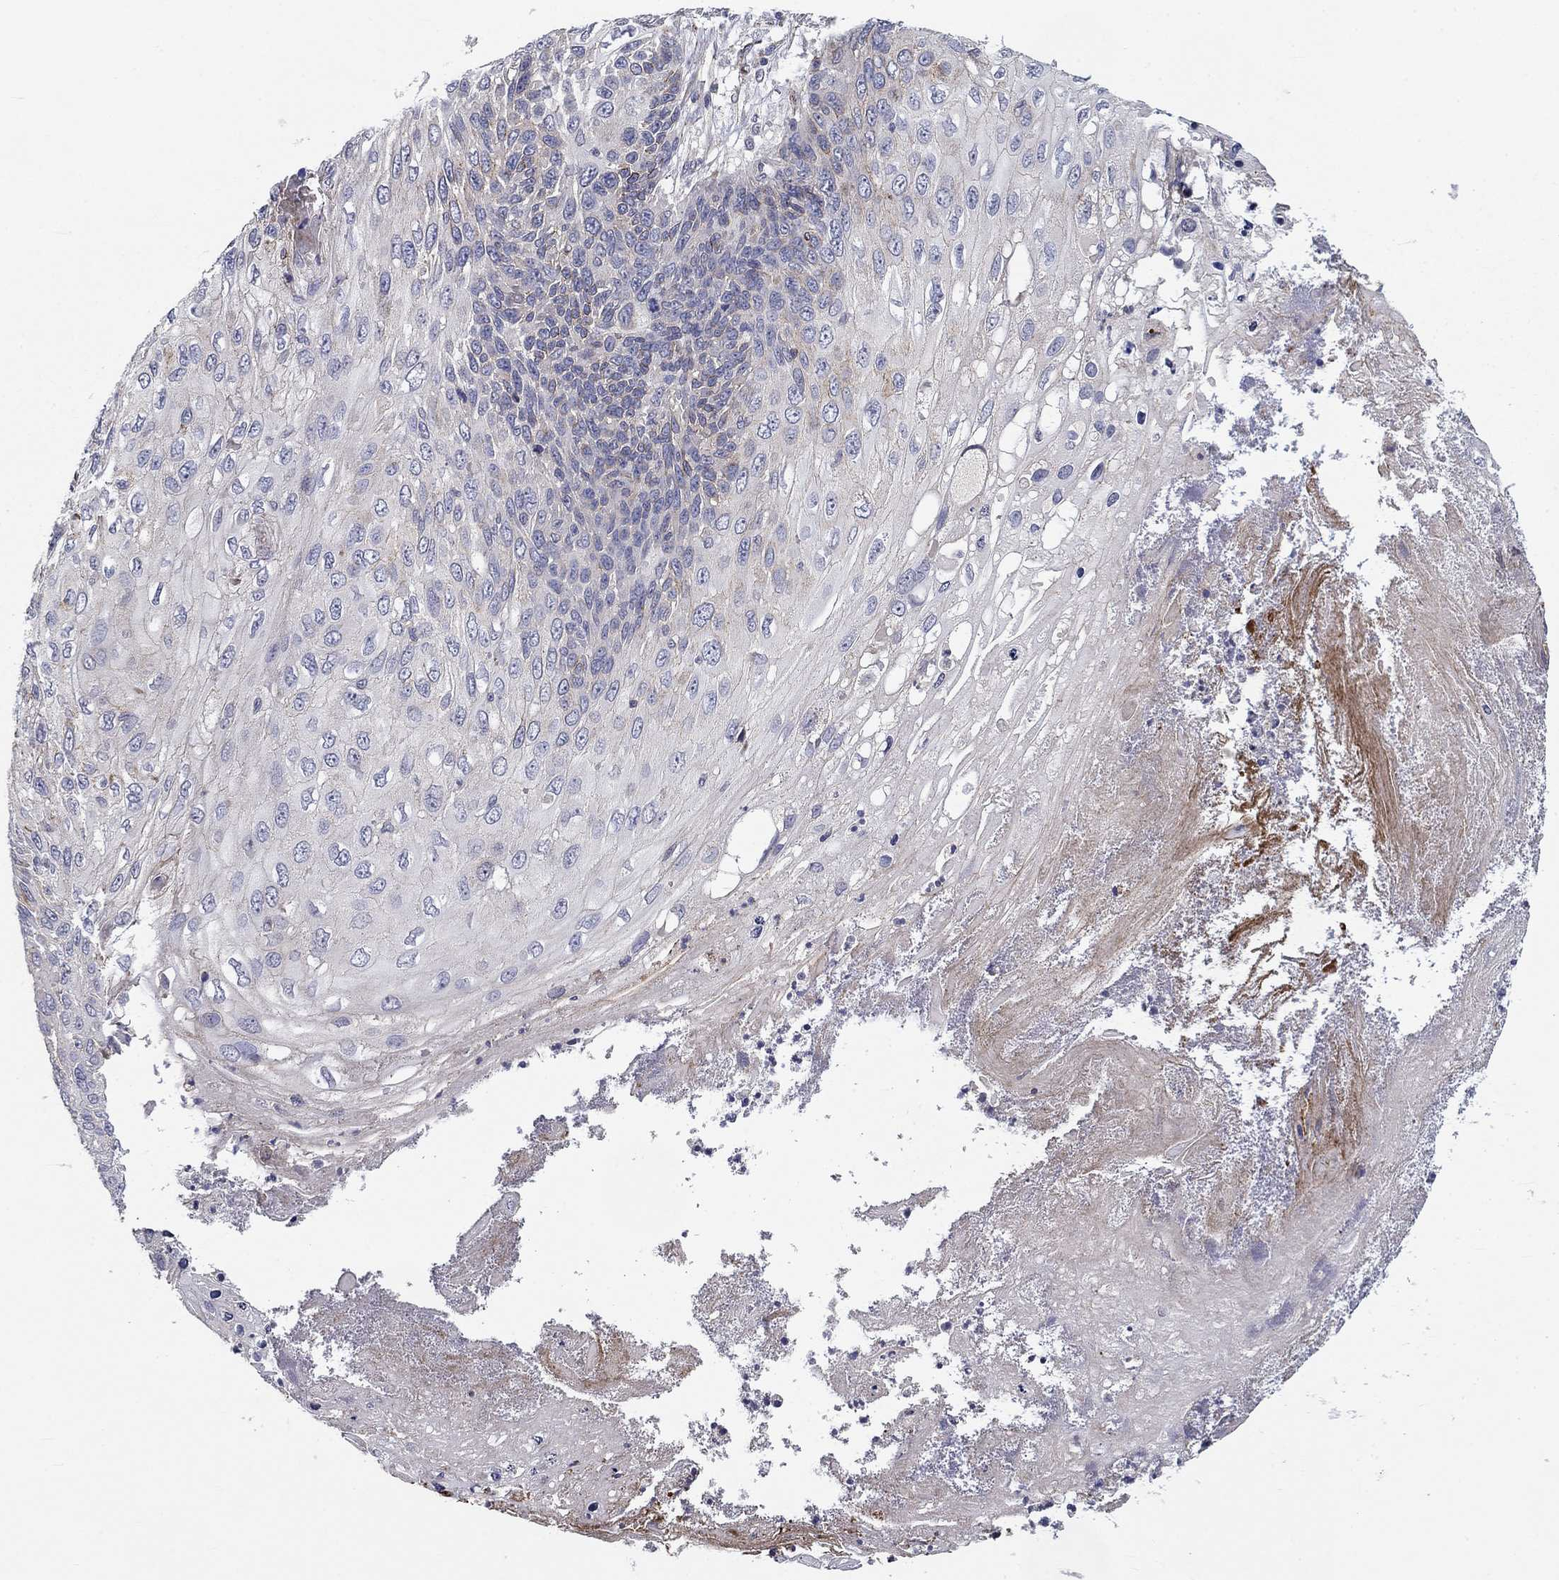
{"staining": {"intensity": "negative", "quantity": "none", "location": "none"}, "tissue": "skin cancer", "cell_type": "Tumor cells", "image_type": "cancer", "snomed": [{"axis": "morphology", "description": "Squamous cell carcinoma, NOS"}, {"axis": "topography", "description": "Skin"}], "caption": "A high-resolution micrograph shows immunohistochemistry staining of skin cancer, which demonstrates no significant expression in tumor cells. (Brightfield microscopy of DAB (3,3'-diaminobenzidine) IHC at high magnification).", "gene": "SYNC", "patient": {"sex": "male", "age": 92}}